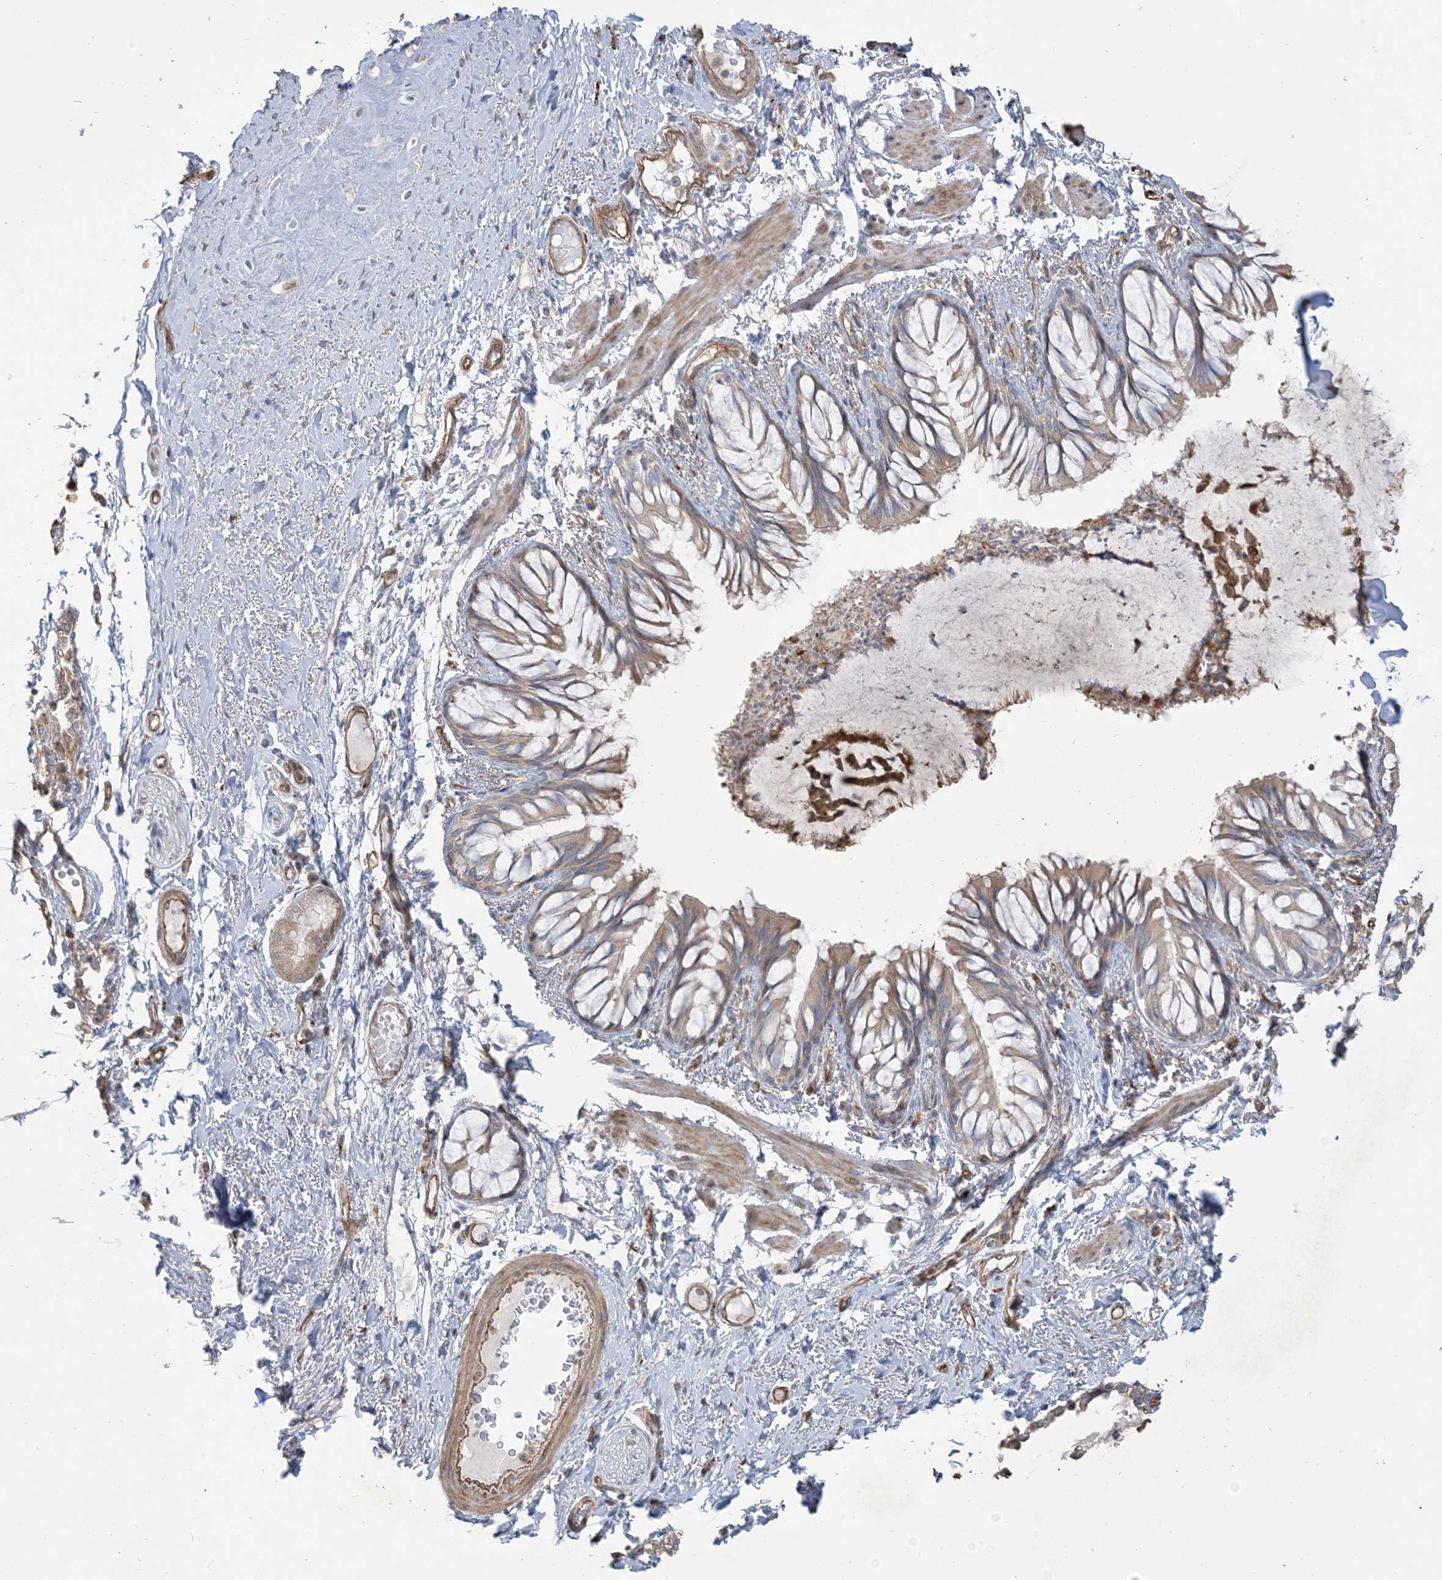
{"staining": {"intensity": "weak", "quantity": ">75%", "location": "cytoplasmic/membranous"}, "tissue": "bronchus", "cell_type": "Respiratory epithelial cells", "image_type": "normal", "snomed": [{"axis": "morphology", "description": "Normal tissue, NOS"}, {"axis": "topography", "description": "Cartilage tissue"}, {"axis": "topography", "description": "Bronchus"}, {"axis": "topography", "description": "Lung"}], "caption": "Immunohistochemistry (IHC) histopathology image of normal bronchus stained for a protein (brown), which exhibits low levels of weak cytoplasmic/membranous staining in about >75% of respiratory epithelial cells.", "gene": "KLHL18", "patient": {"sex": "female", "age": 49}}